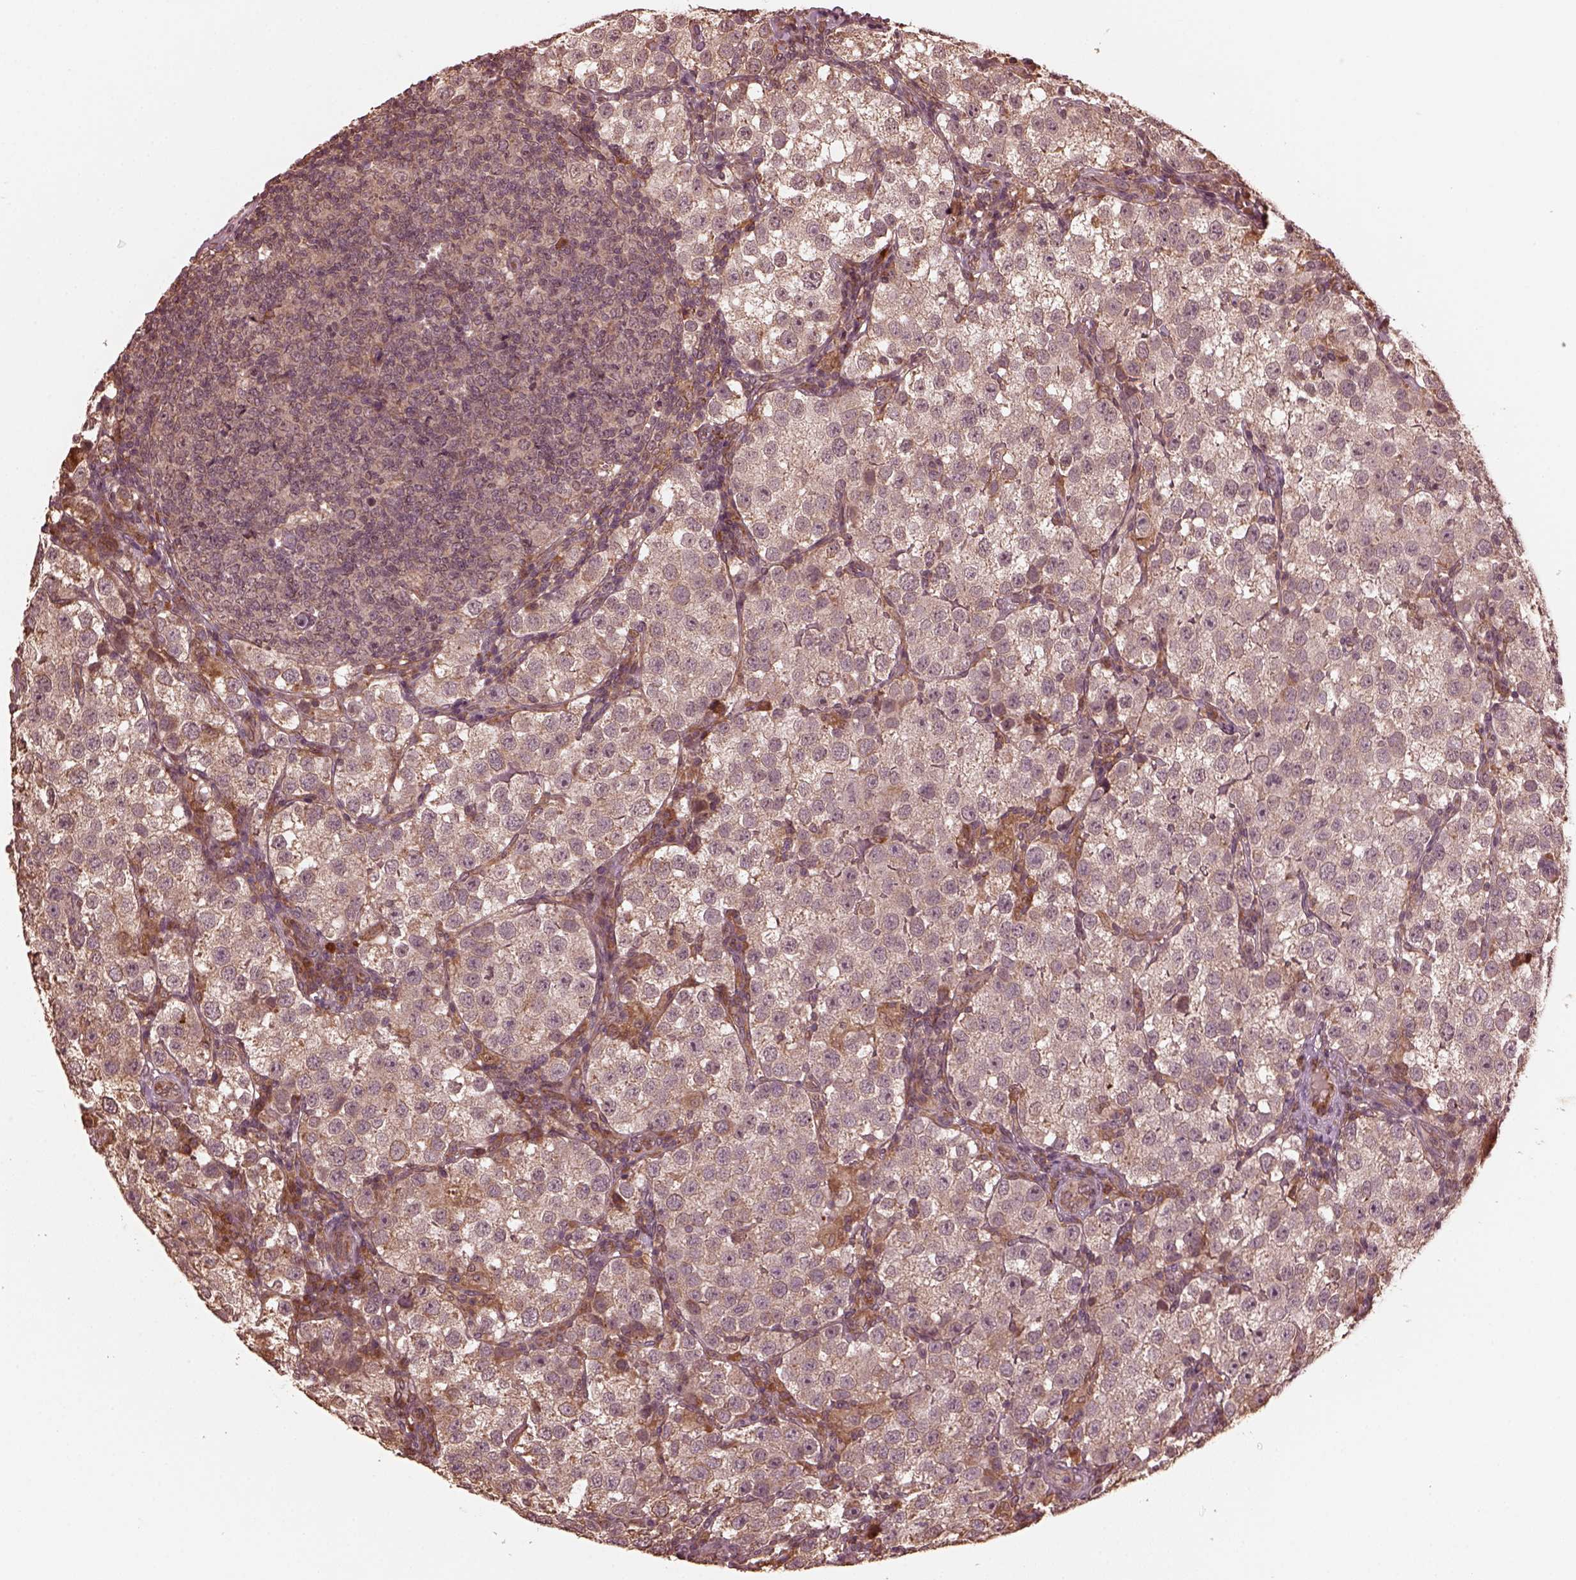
{"staining": {"intensity": "weak", "quantity": ">75%", "location": "cytoplasmic/membranous"}, "tissue": "testis cancer", "cell_type": "Tumor cells", "image_type": "cancer", "snomed": [{"axis": "morphology", "description": "Seminoma, NOS"}, {"axis": "topography", "description": "Testis"}], "caption": "Immunohistochemical staining of human testis cancer reveals weak cytoplasmic/membranous protein staining in approximately >75% of tumor cells. (IHC, brightfield microscopy, high magnification).", "gene": "ZNF292", "patient": {"sex": "male", "age": 37}}